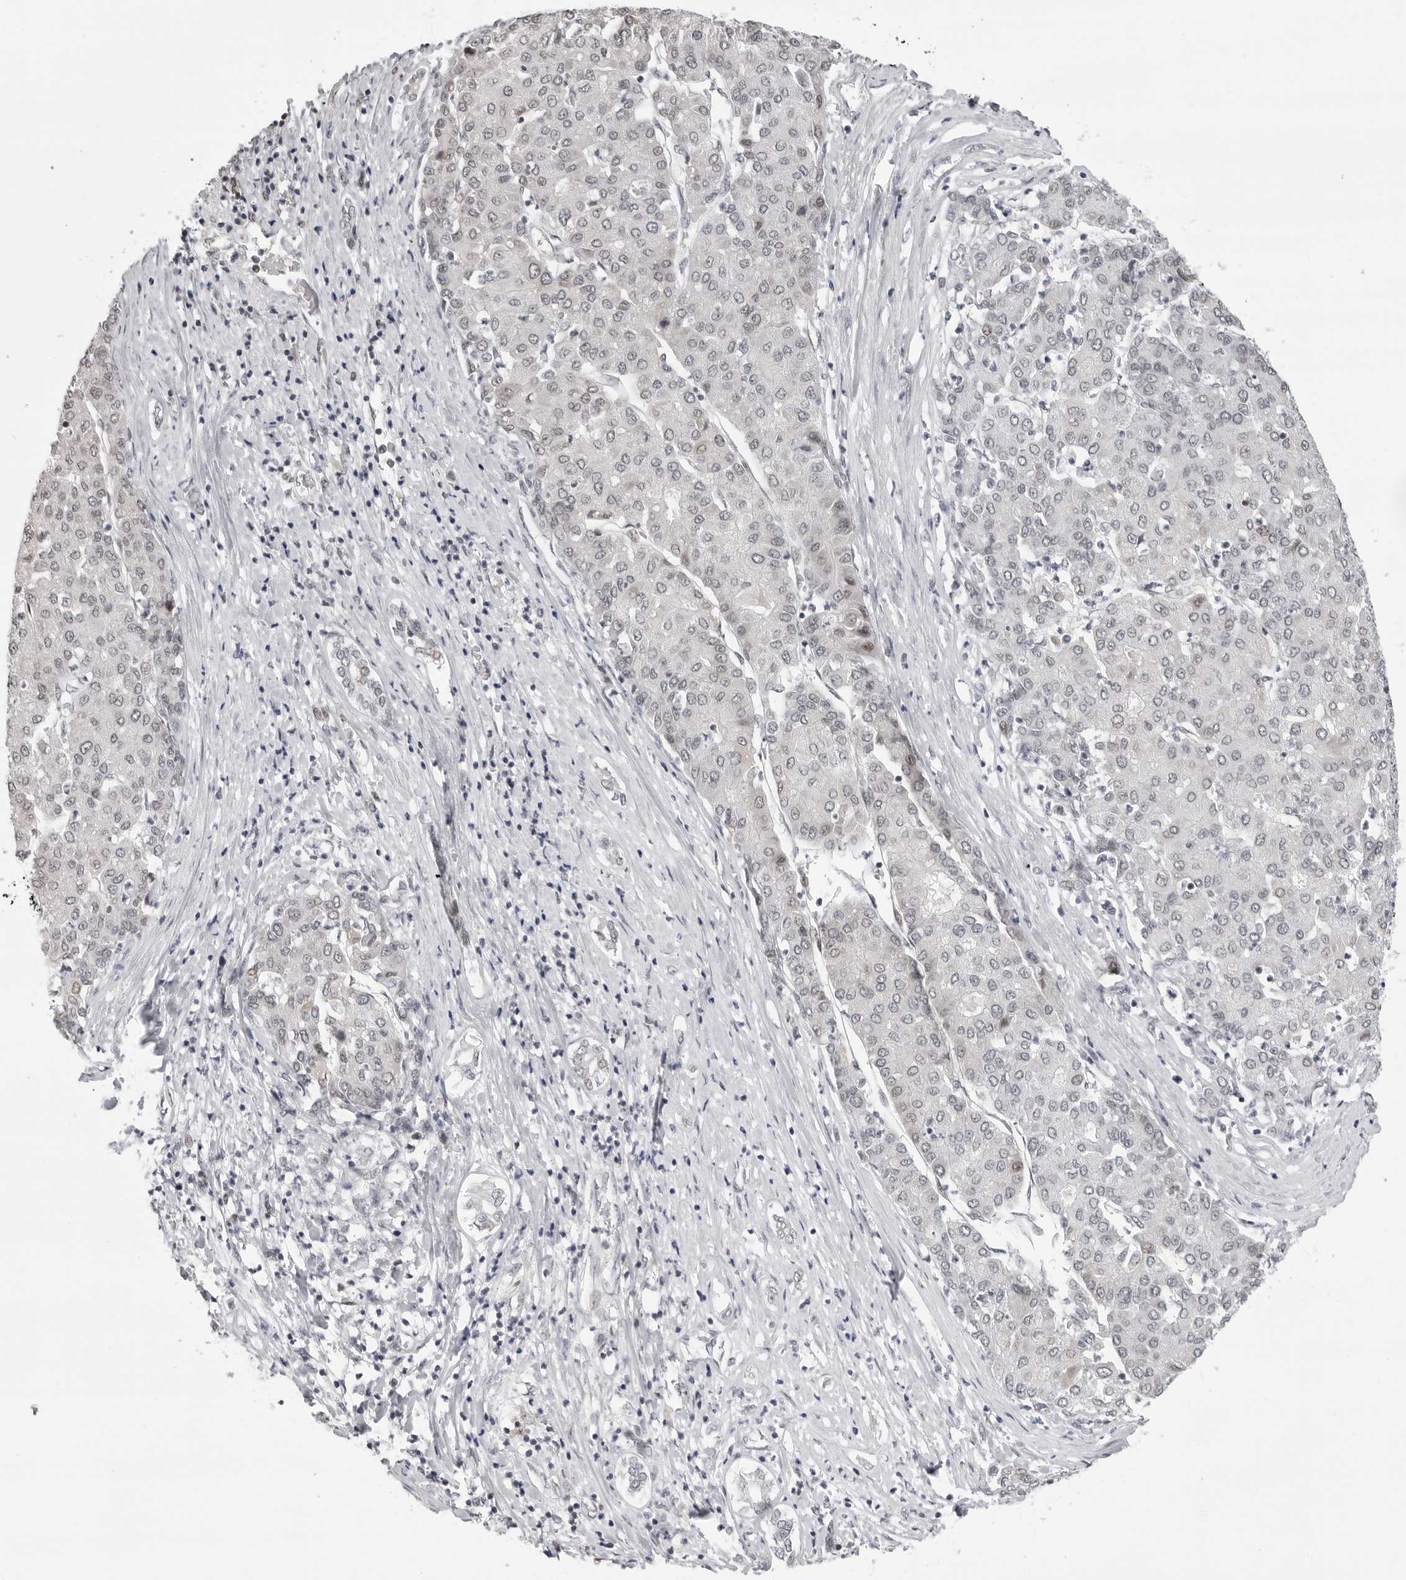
{"staining": {"intensity": "negative", "quantity": "none", "location": "none"}, "tissue": "liver cancer", "cell_type": "Tumor cells", "image_type": "cancer", "snomed": [{"axis": "morphology", "description": "Carcinoma, Hepatocellular, NOS"}, {"axis": "topography", "description": "Liver"}], "caption": "The histopathology image displays no significant staining in tumor cells of liver cancer (hepatocellular carcinoma).", "gene": "PHF3", "patient": {"sex": "male", "age": 65}}